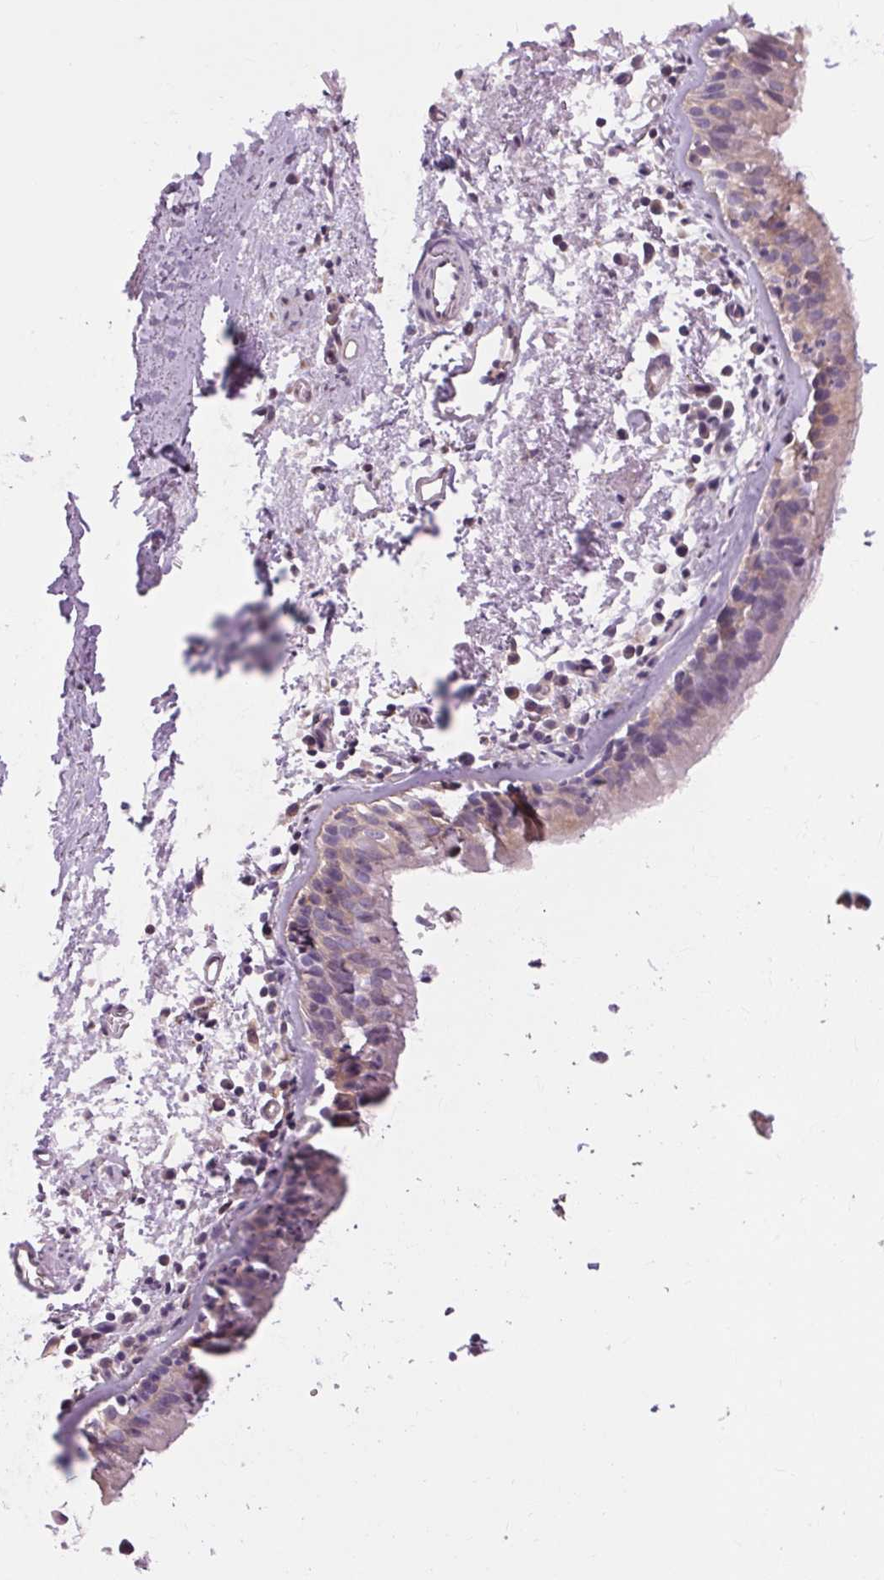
{"staining": {"intensity": "weak", "quantity": "<25%", "location": "cytoplasmic/membranous"}, "tissue": "bronchus", "cell_type": "Respiratory epithelial cells", "image_type": "normal", "snomed": [{"axis": "morphology", "description": "Normal tissue, NOS"}, {"axis": "morphology", "description": "Adenocarcinoma, NOS"}, {"axis": "topography", "description": "Bronchus"}], "caption": "Respiratory epithelial cells are negative for protein expression in benign human bronchus. (DAB IHC with hematoxylin counter stain).", "gene": "TM6SF1", "patient": {"sex": "male", "age": 68}}